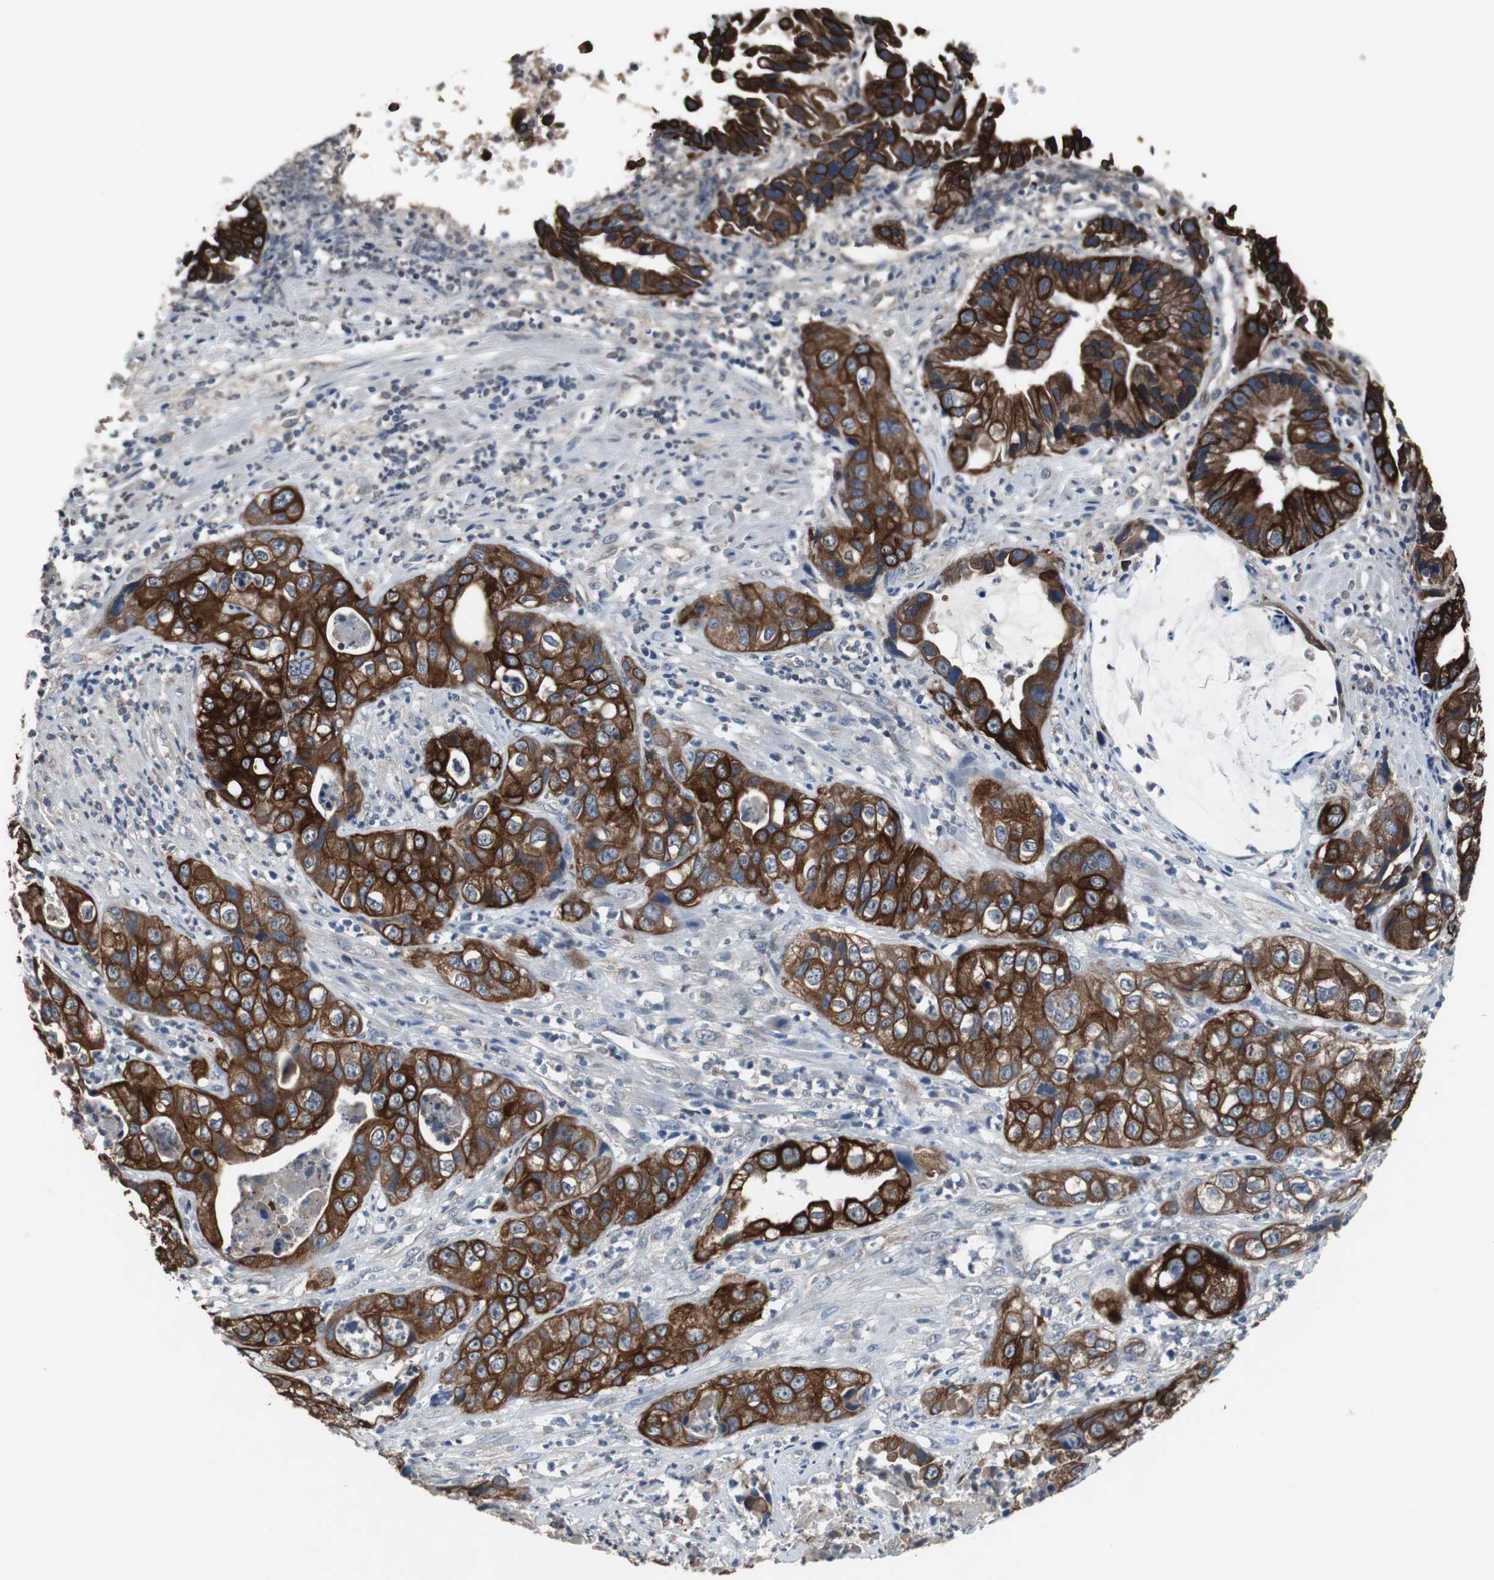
{"staining": {"intensity": "strong", "quantity": ">75%", "location": "cytoplasmic/membranous"}, "tissue": "liver cancer", "cell_type": "Tumor cells", "image_type": "cancer", "snomed": [{"axis": "morphology", "description": "Cholangiocarcinoma"}, {"axis": "topography", "description": "Liver"}], "caption": "DAB immunohistochemical staining of liver cancer (cholangiocarcinoma) reveals strong cytoplasmic/membranous protein positivity in about >75% of tumor cells. Nuclei are stained in blue.", "gene": "USP10", "patient": {"sex": "female", "age": 61}}